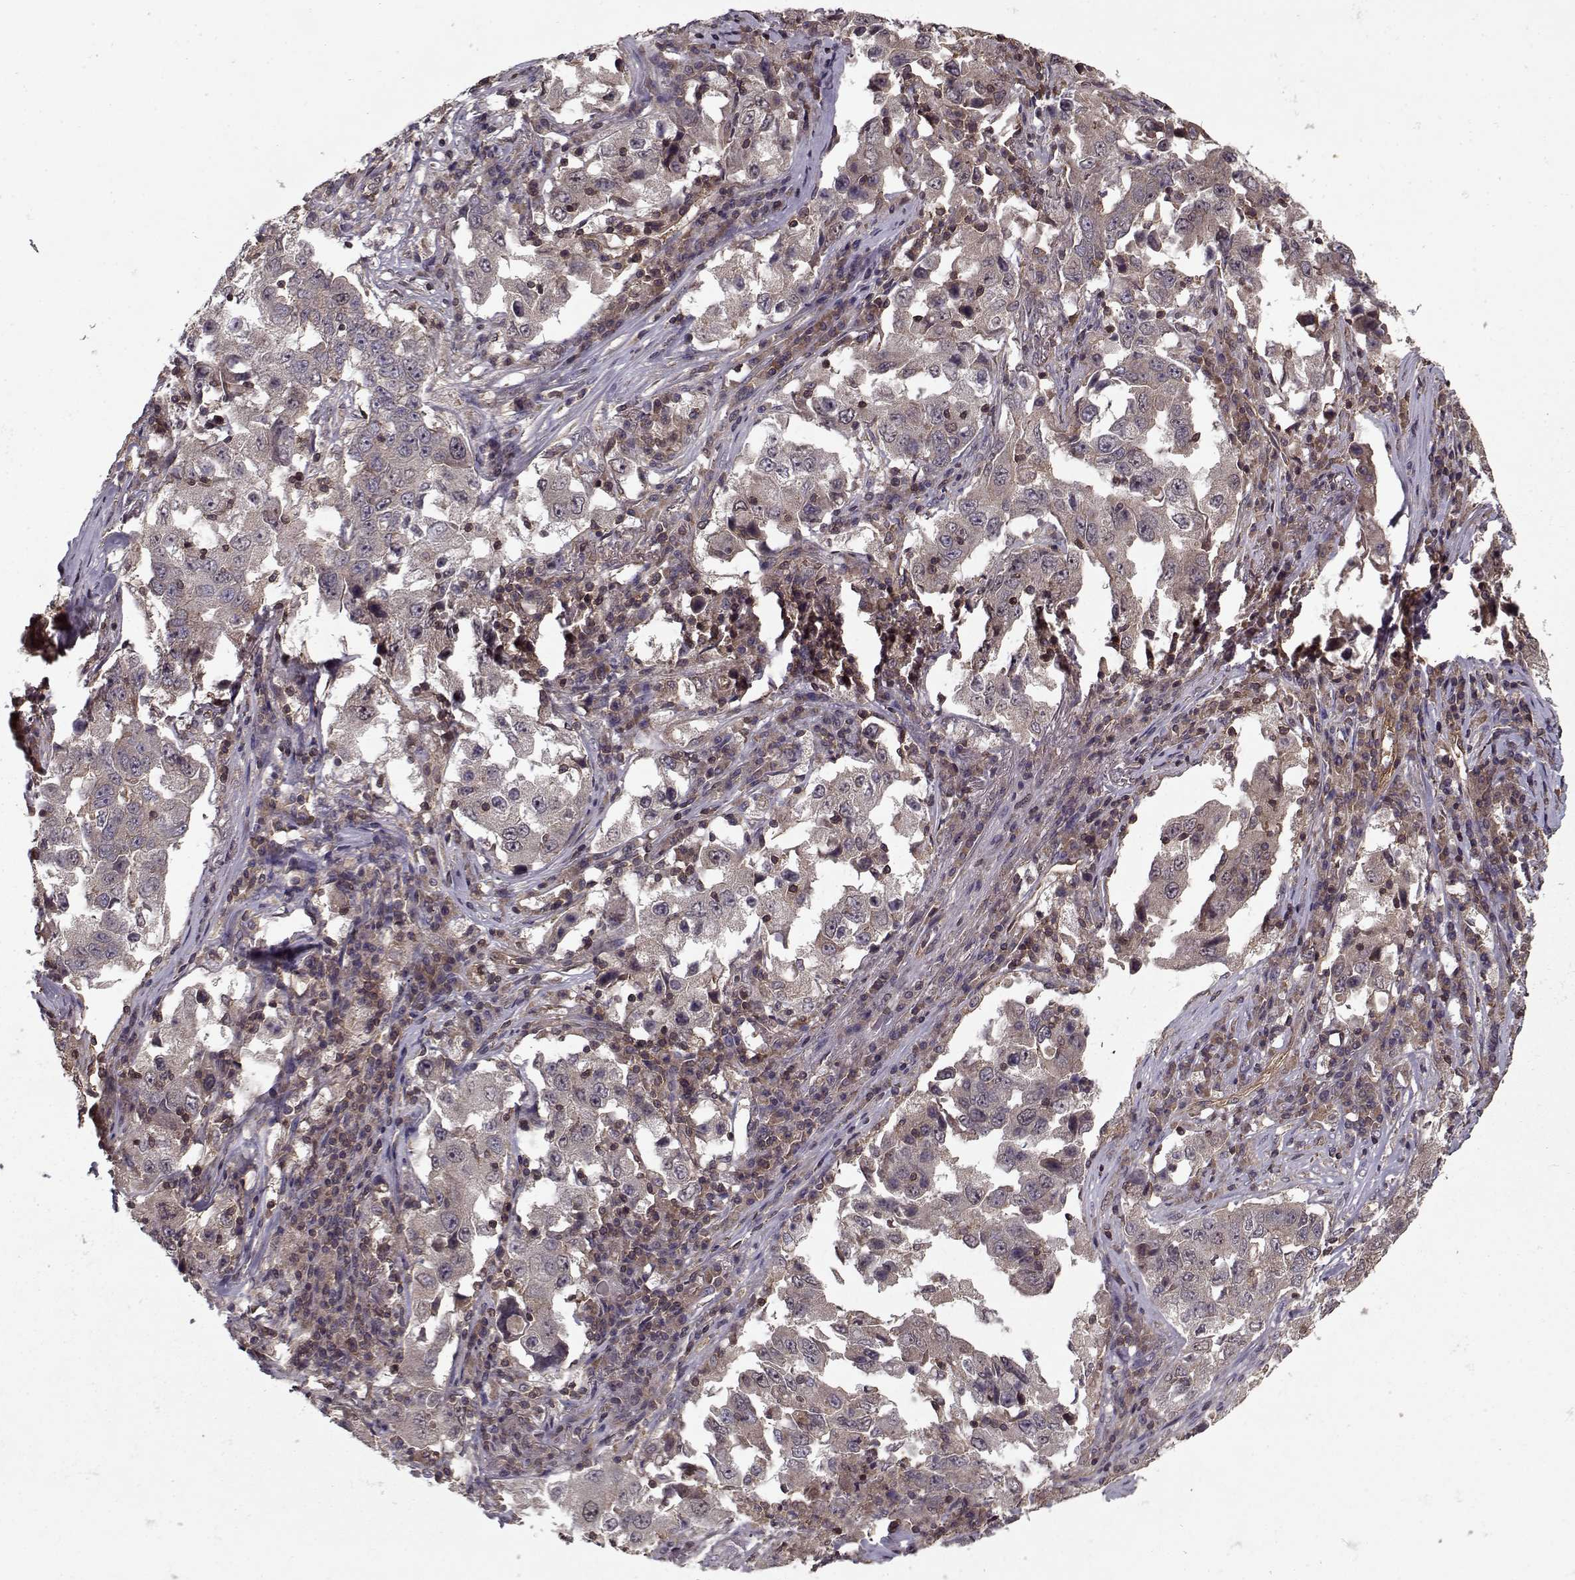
{"staining": {"intensity": "negative", "quantity": "none", "location": "none"}, "tissue": "lung cancer", "cell_type": "Tumor cells", "image_type": "cancer", "snomed": [{"axis": "morphology", "description": "Adenocarcinoma, NOS"}, {"axis": "topography", "description": "Lung"}], "caption": "Micrograph shows no protein positivity in tumor cells of lung cancer (adenocarcinoma) tissue.", "gene": "PPP1R12A", "patient": {"sex": "male", "age": 73}}